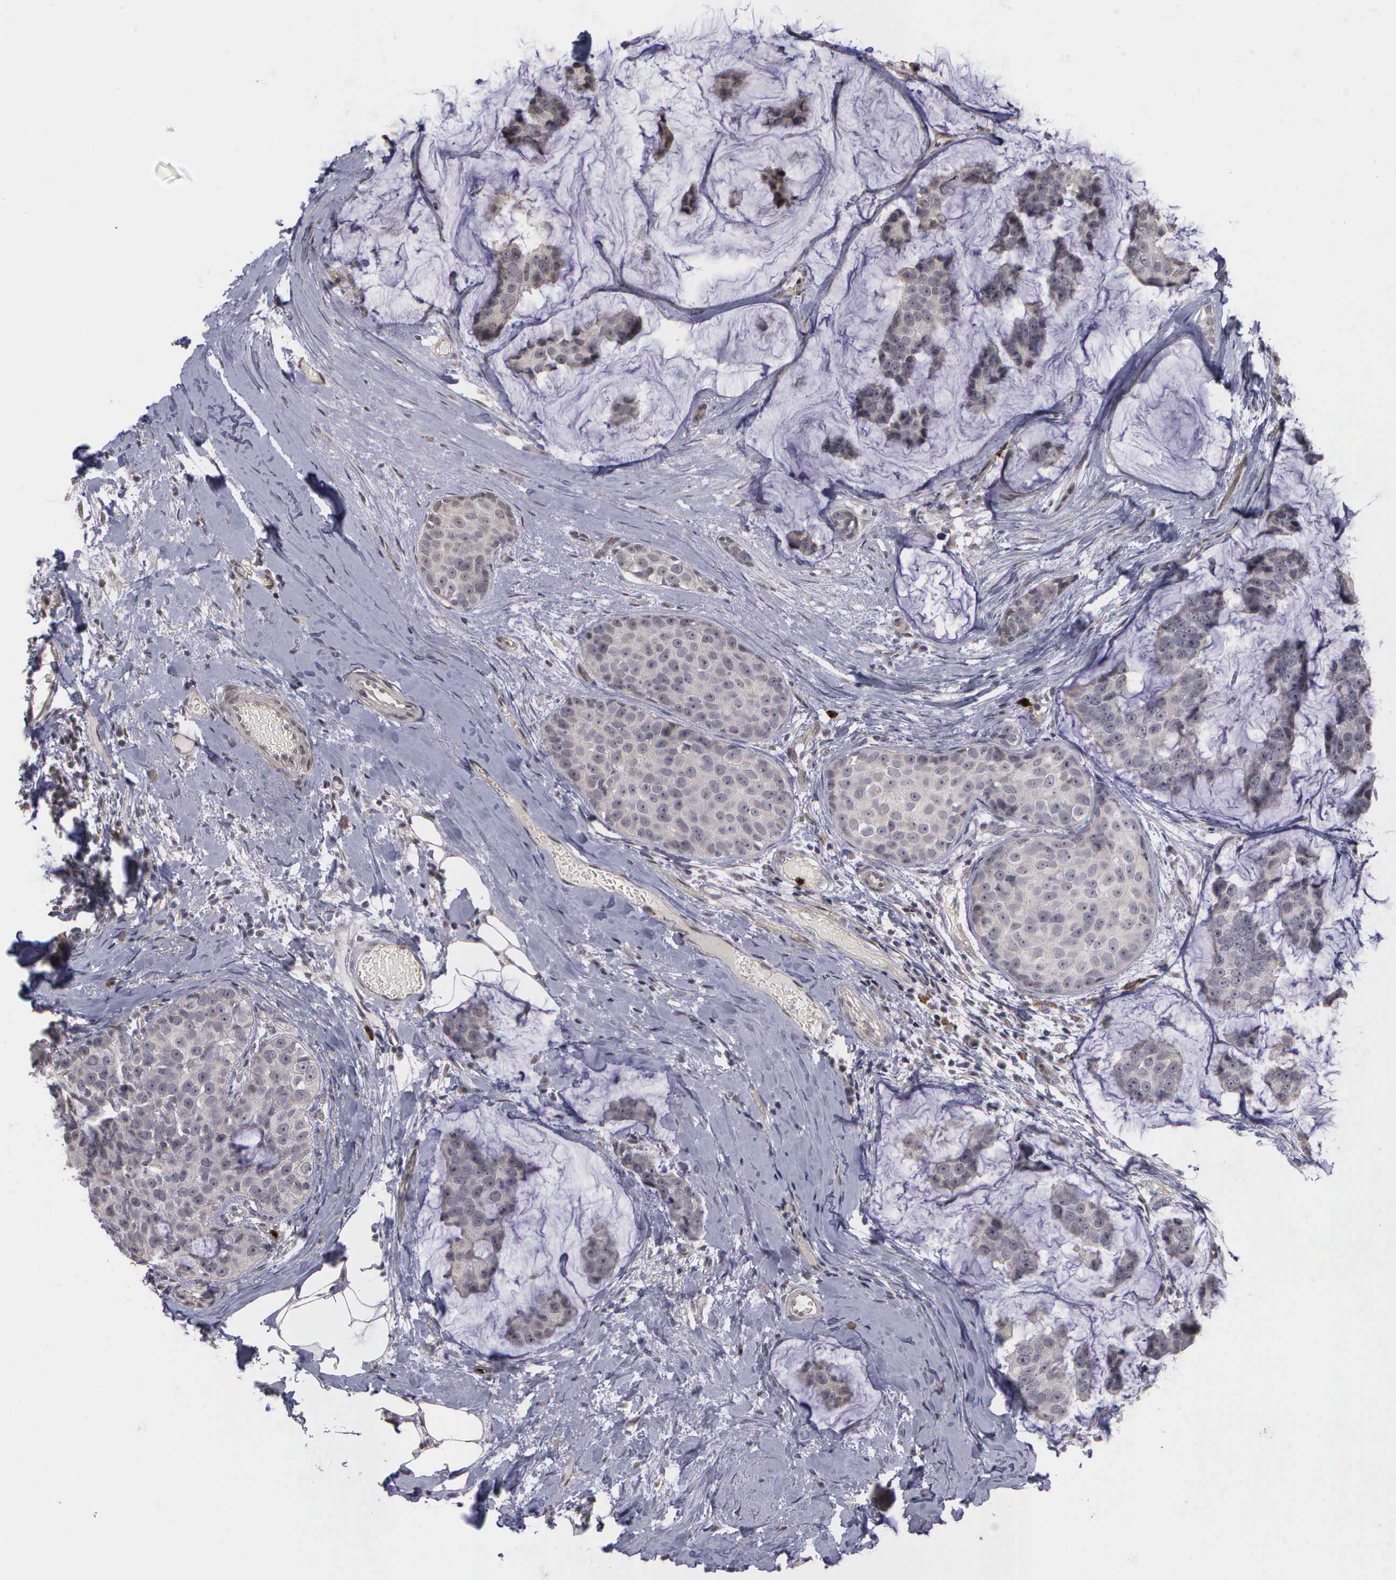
{"staining": {"intensity": "weak", "quantity": "25%-75%", "location": "nuclear"}, "tissue": "breast cancer", "cell_type": "Tumor cells", "image_type": "cancer", "snomed": [{"axis": "morphology", "description": "Normal tissue, NOS"}, {"axis": "morphology", "description": "Duct carcinoma"}, {"axis": "topography", "description": "Breast"}], "caption": "This image exhibits immunohistochemistry staining of intraductal carcinoma (breast), with low weak nuclear staining in approximately 25%-75% of tumor cells.", "gene": "MMP9", "patient": {"sex": "female", "age": 50}}